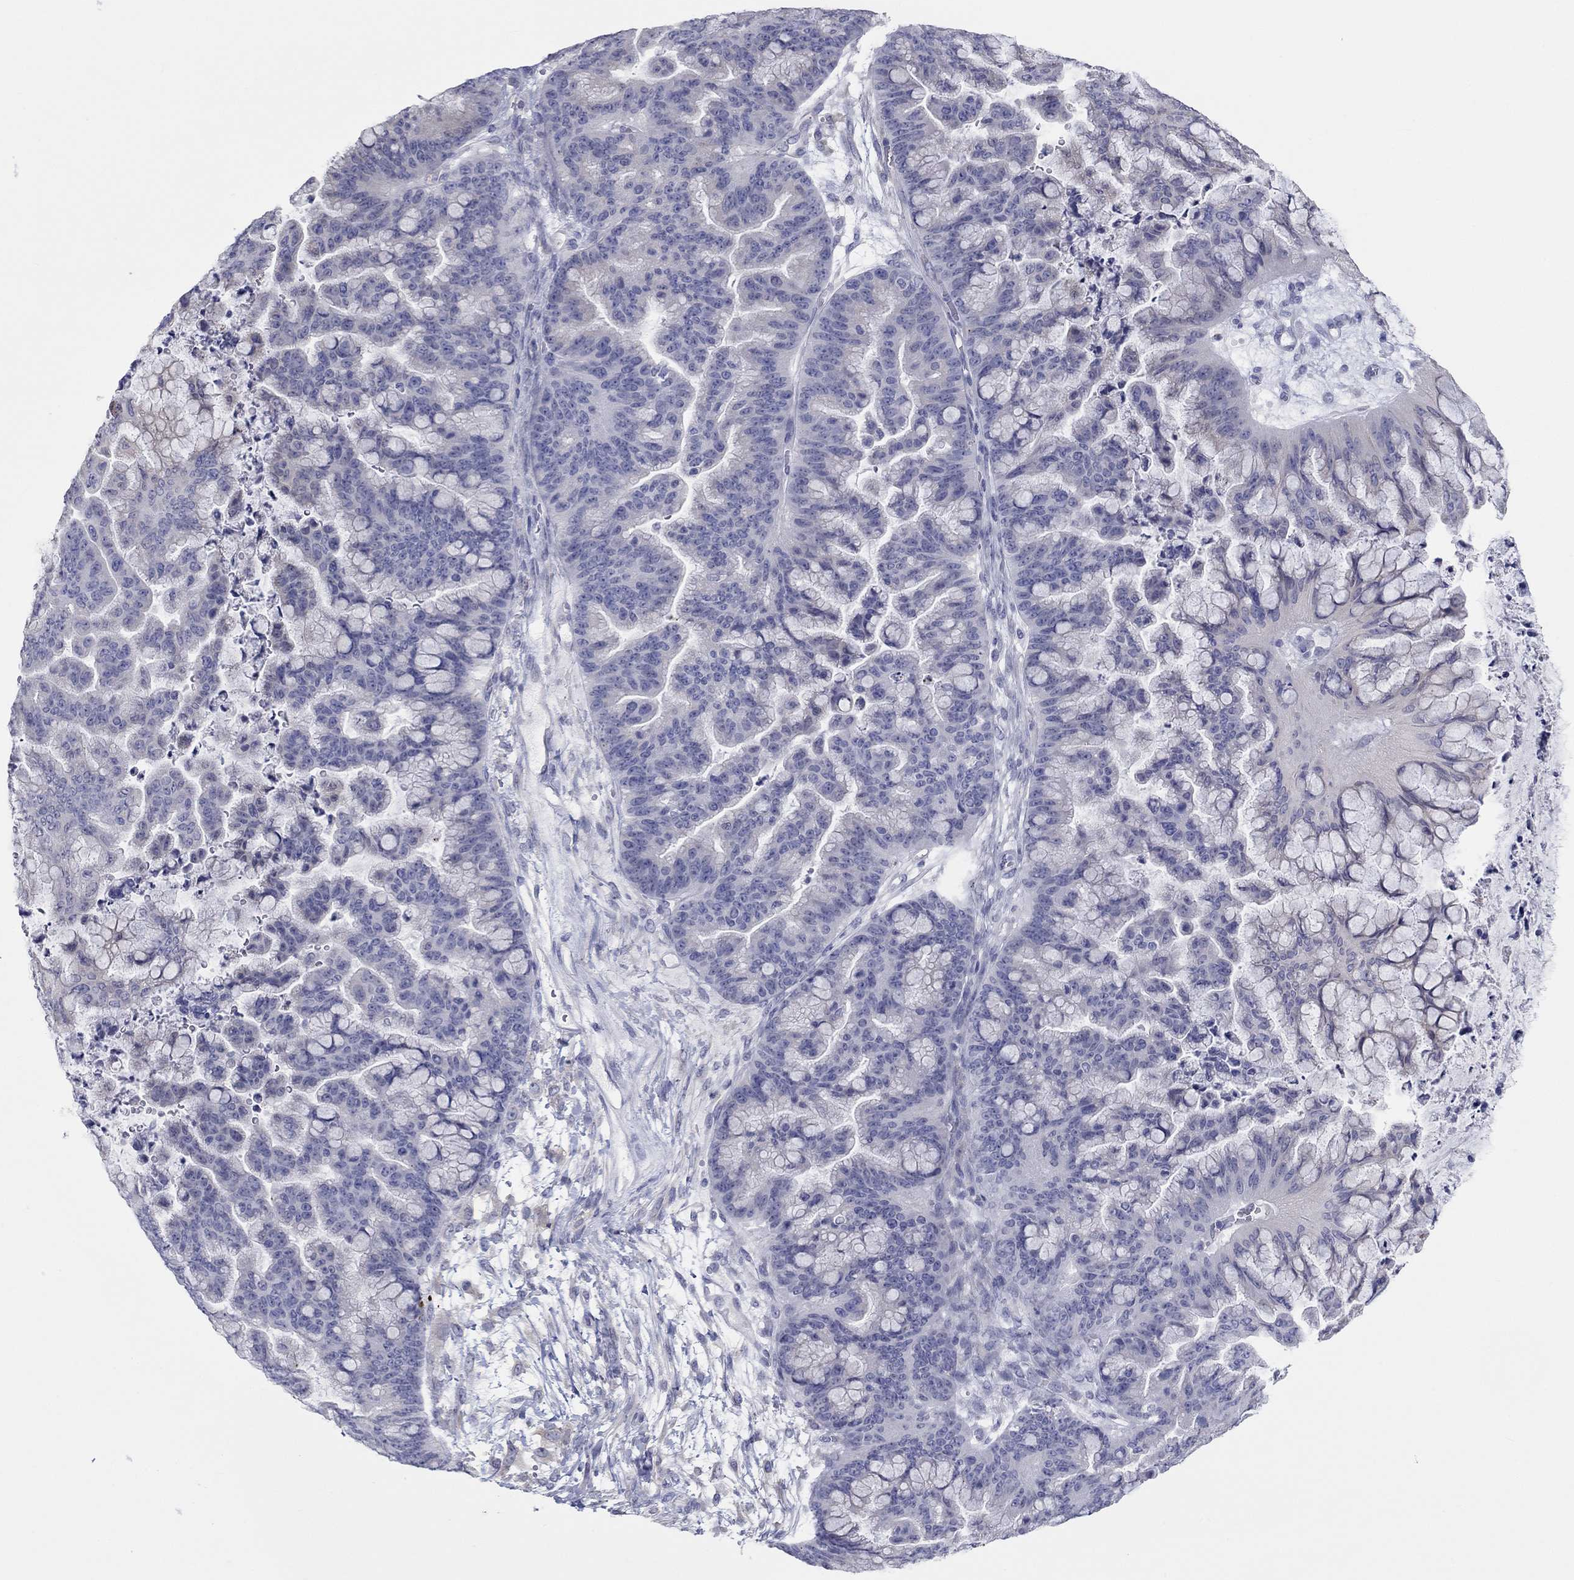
{"staining": {"intensity": "negative", "quantity": "none", "location": "none"}, "tissue": "ovarian cancer", "cell_type": "Tumor cells", "image_type": "cancer", "snomed": [{"axis": "morphology", "description": "Cystadenocarcinoma, mucinous, NOS"}, {"axis": "topography", "description": "Ovary"}], "caption": "The micrograph shows no significant positivity in tumor cells of ovarian cancer.", "gene": "LRRC4C", "patient": {"sex": "female", "age": 67}}